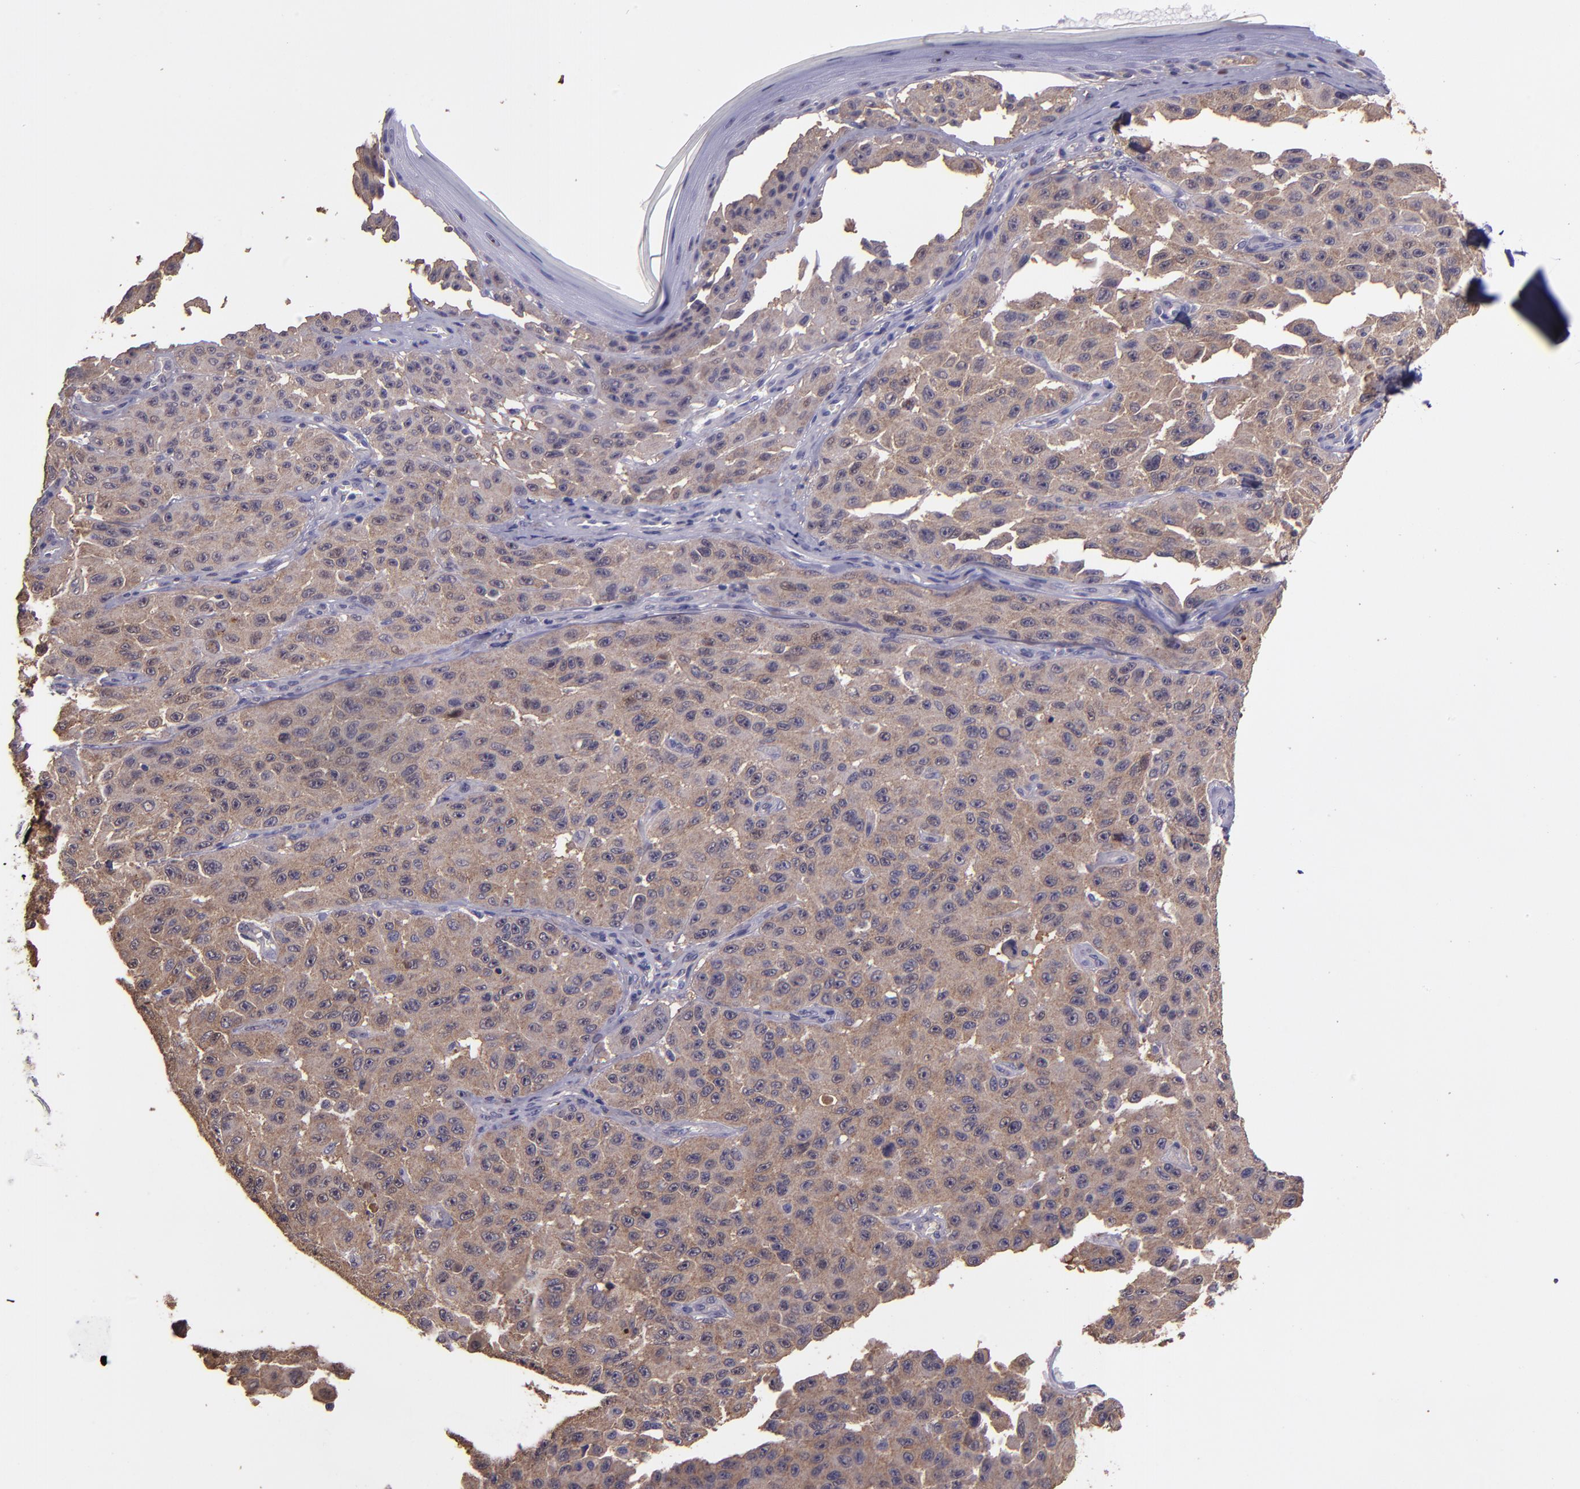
{"staining": {"intensity": "moderate", "quantity": ">75%", "location": "cytoplasmic/membranous"}, "tissue": "melanoma", "cell_type": "Tumor cells", "image_type": "cancer", "snomed": [{"axis": "morphology", "description": "Malignant melanoma, NOS"}, {"axis": "topography", "description": "Skin"}], "caption": "Malignant melanoma stained for a protein (brown) reveals moderate cytoplasmic/membranous positive expression in about >75% of tumor cells.", "gene": "PAPPA", "patient": {"sex": "male", "age": 30}}